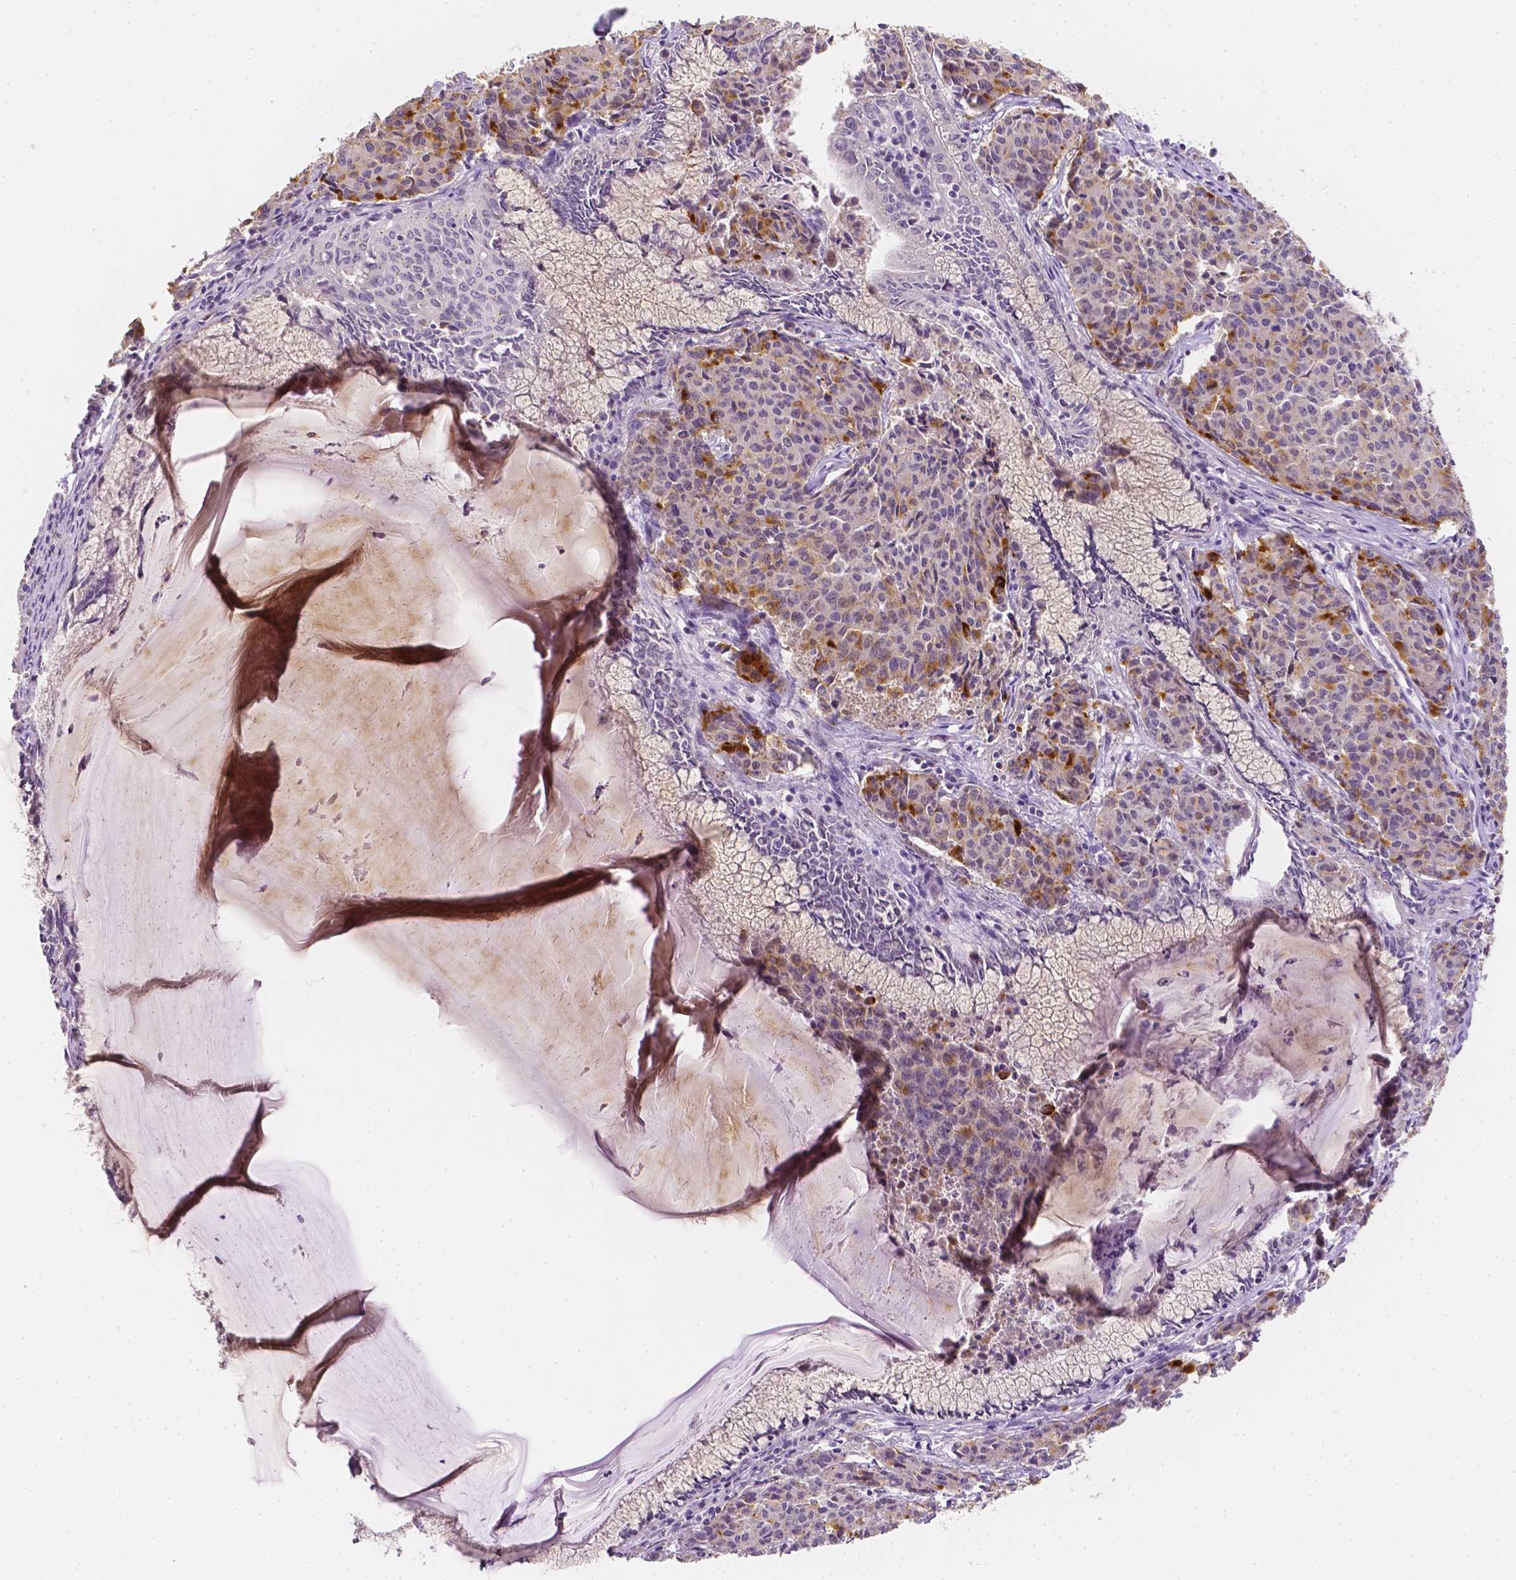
{"staining": {"intensity": "weak", "quantity": "<25%", "location": "cytoplasmic/membranous"}, "tissue": "cervical cancer", "cell_type": "Tumor cells", "image_type": "cancer", "snomed": [{"axis": "morphology", "description": "Squamous cell carcinoma, NOS"}, {"axis": "topography", "description": "Cervix"}], "caption": "There is no significant expression in tumor cells of cervical cancer.", "gene": "C10orf67", "patient": {"sex": "female", "age": 28}}